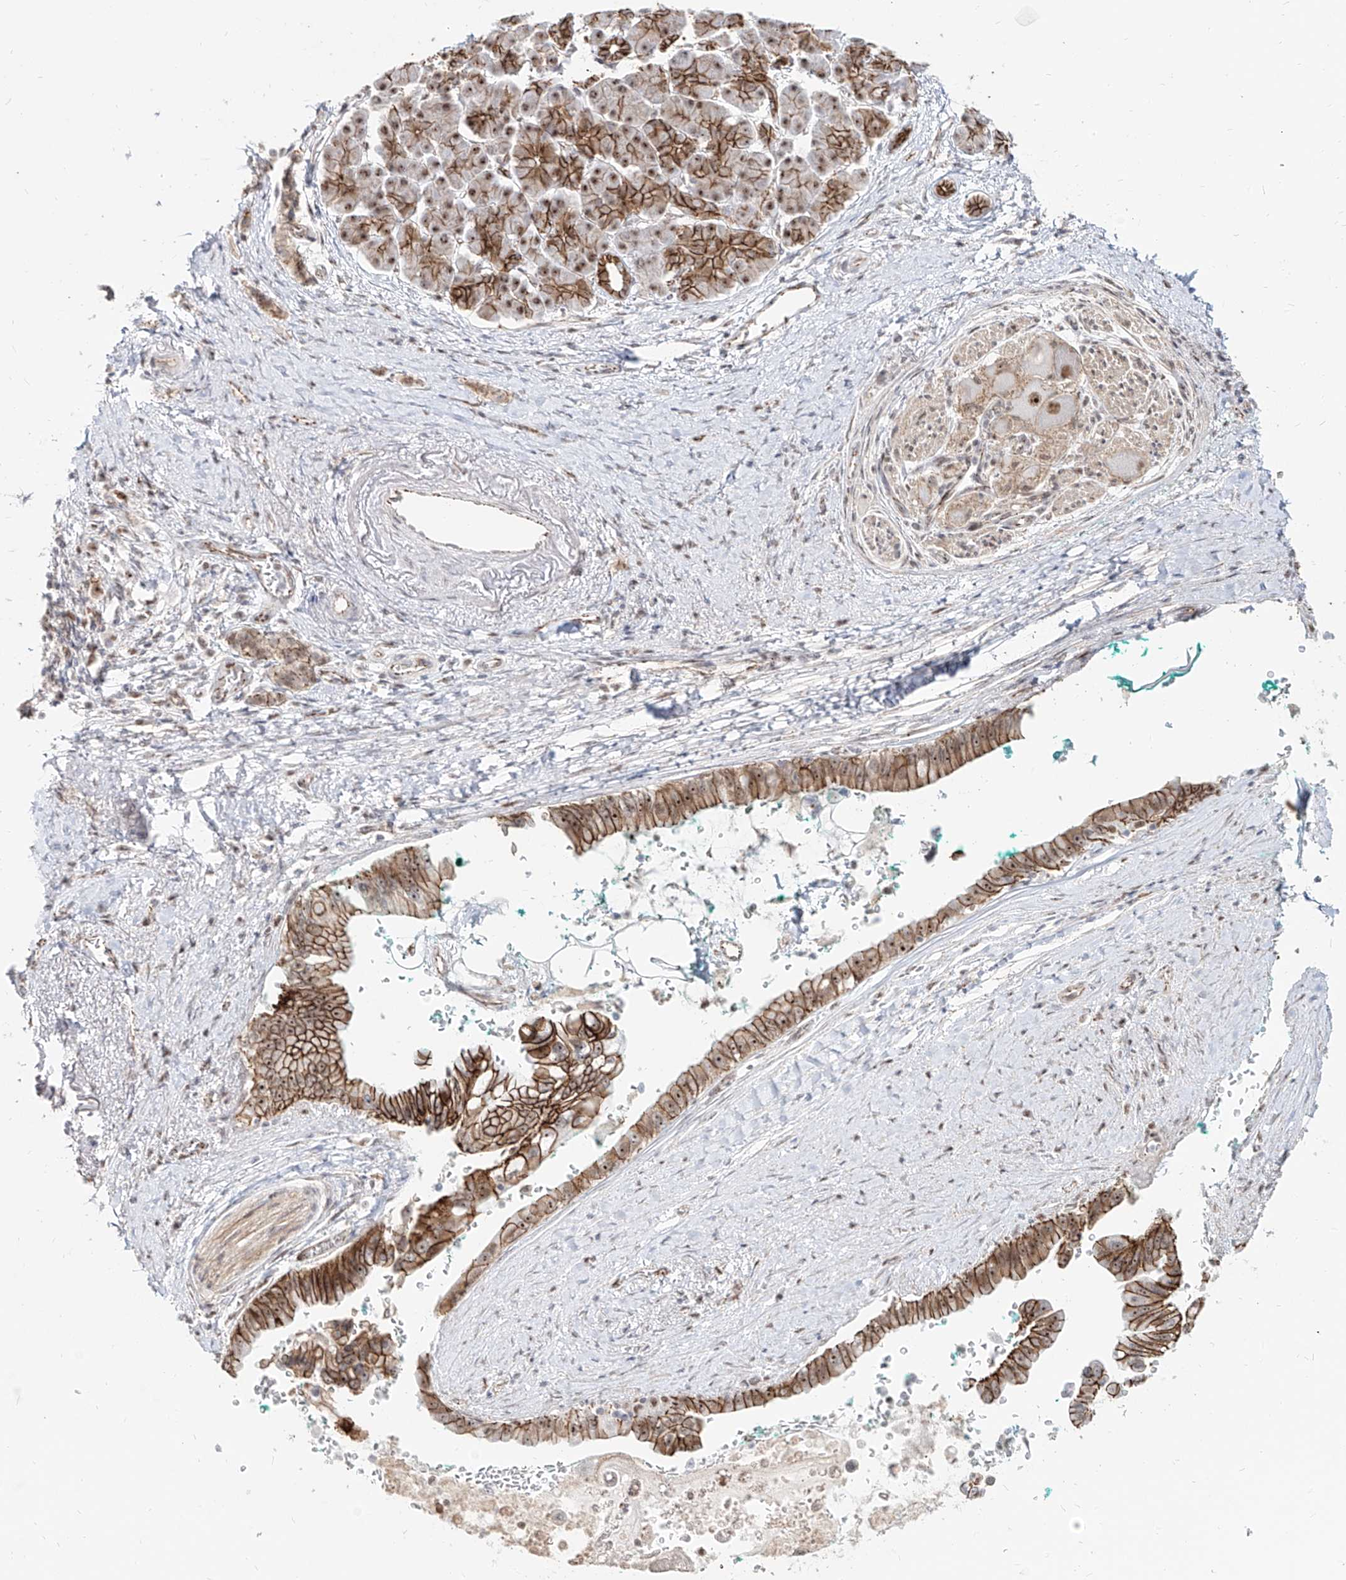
{"staining": {"intensity": "strong", "quantity": ">75%", "location": "cytoplasmic/membranous,nuclear"}, "tissue": "pancreatic cancer", "cell_type": "Tumor cells", "image_type": "cancer", "snomed": [{"axis": "morphology", "description": "Adenocarcinoma, NOS"}, {"axis": "topography", "description": "Pancreas"}], "caption": "Tumor cells demonstrate high levels of strong cytoplasmic/membranous and nuclear staining in about >75% of cells in human pancreatic adenocarcinoma.", "gene": "ZNF710", "patient": {"sex": "male", "age": 78}}